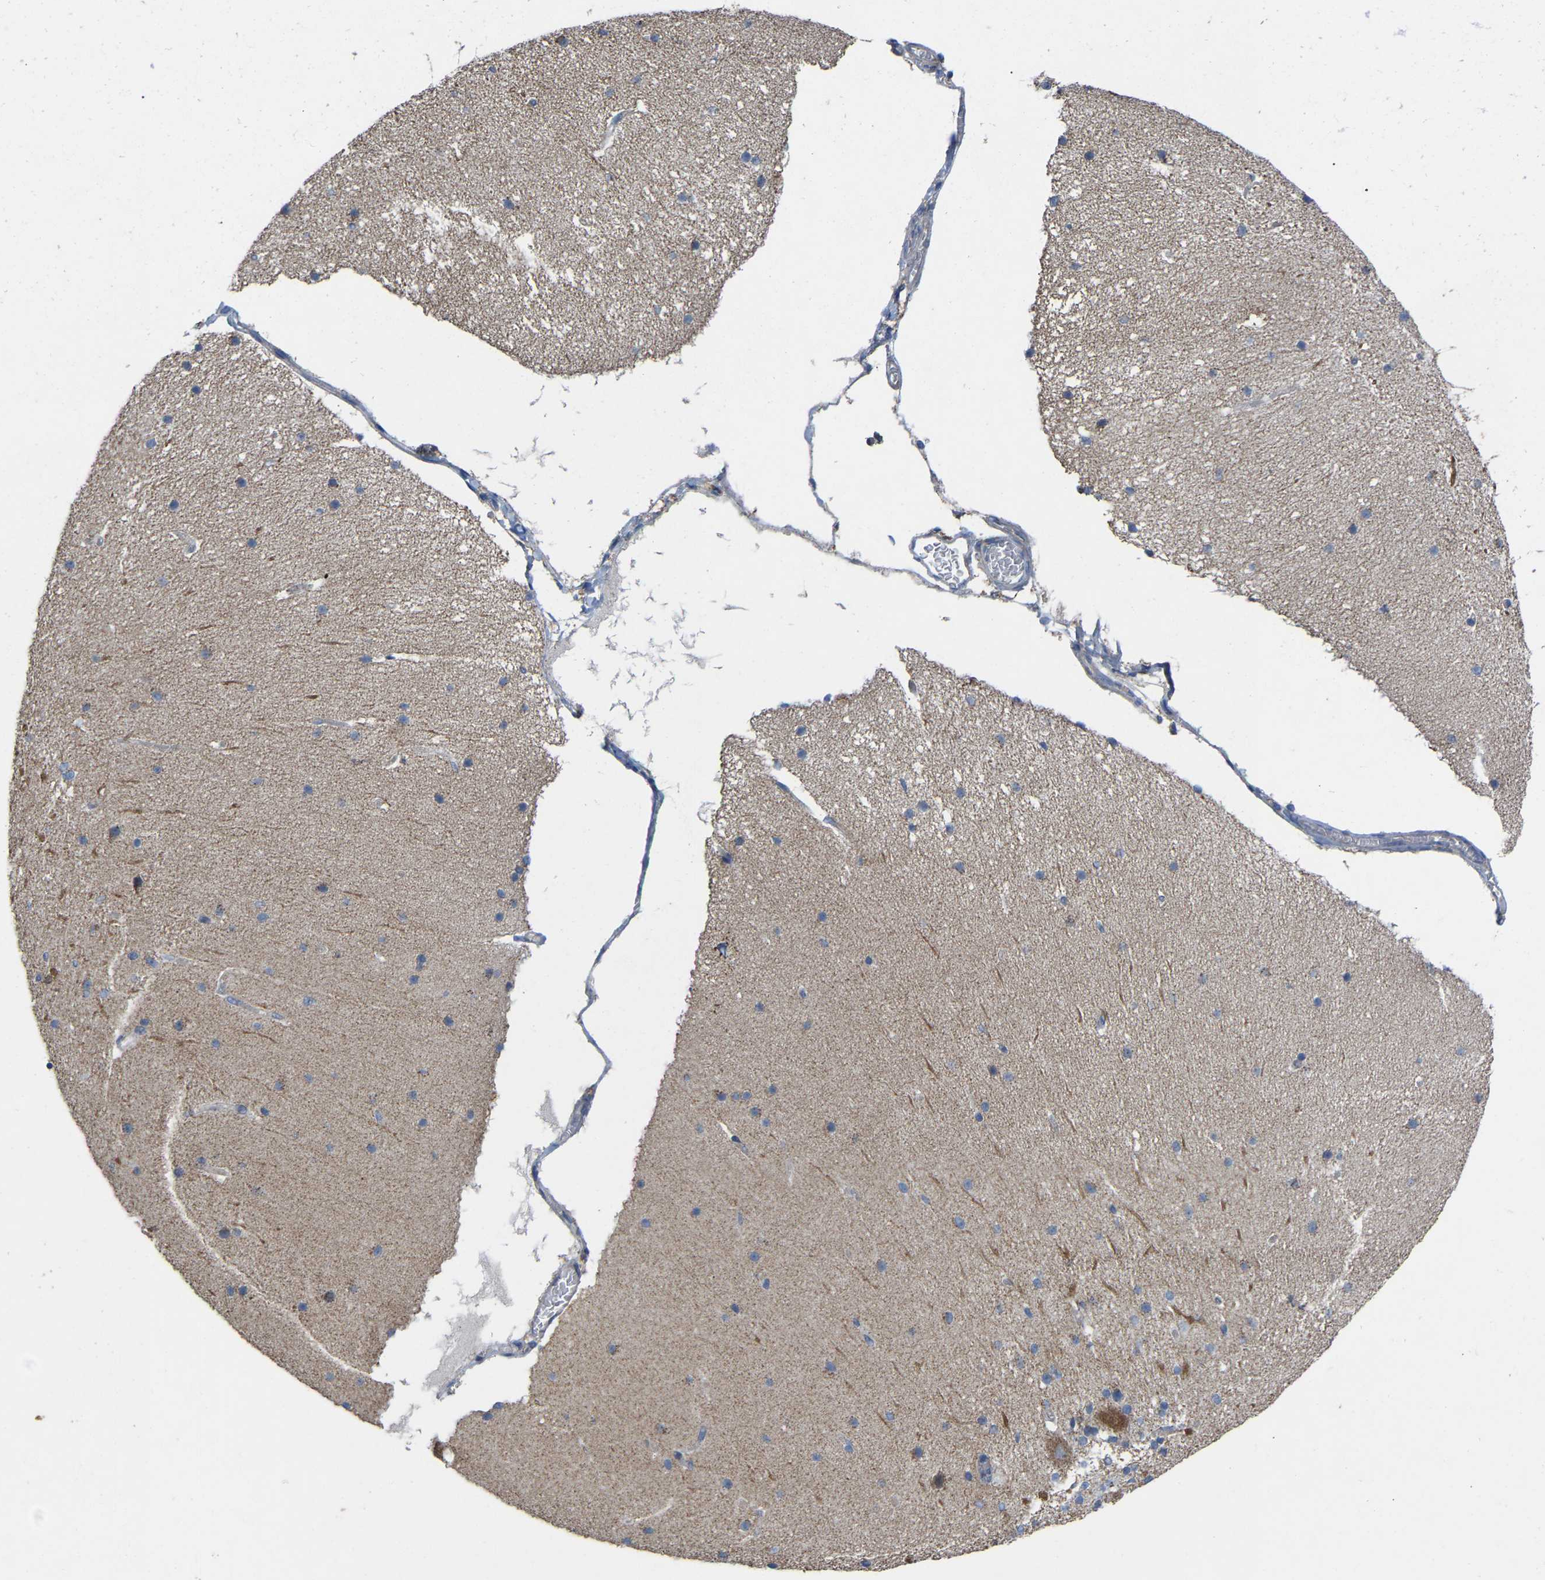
{"staining": {"intensity": "moderate", "quantity": ">75%", "location": "cytoplasmic/membranous"}, "tissue": "cerebellum", "cell_type": "Cells in granular layer", "image_type": "normal", "snomed": [{"axis": "morphology", "description": "Normal tissue, NOS"}, {"axis": "topography", "description": "Cerebellum"}], "caption": "High-power microscopy captured an IHC photomicrograph of normal cerebellum, revealing moderate cytoplasmic/membranous positivity in approximately >75% of cells in granular layer. (DAB = brown stain, brightfield microscopy at high magnification).", "gene": "BCL10", "patient": {"sex": "female", "age": 19}}